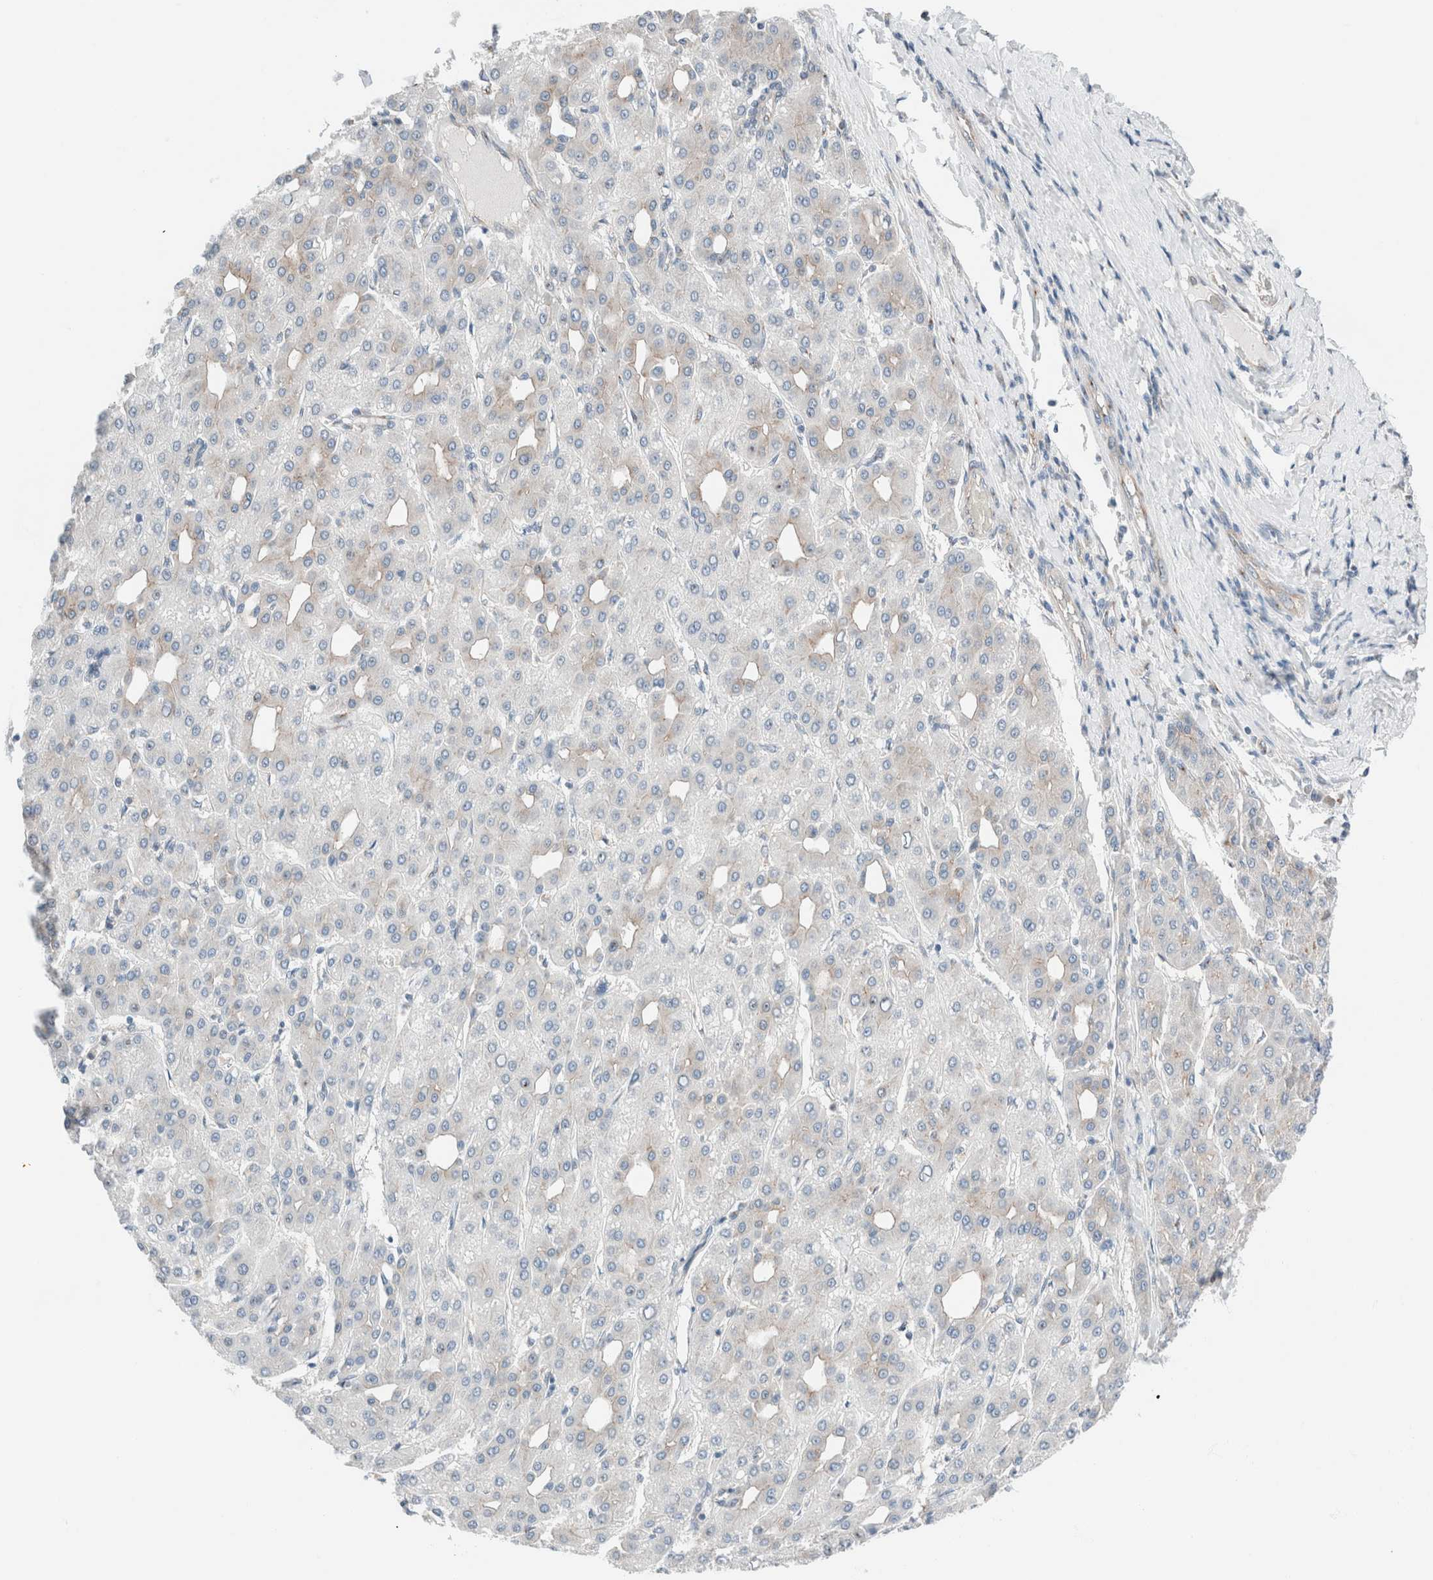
{"staining": {"intensity": "weak", "quantity": "<25%", "location": "cytoplasmic/membranous"}, "tissue": "liver cancer", "cell_type": "Tumor cells", "image_type": "cancer", "snomed": [{"axis": "morphology", "description": "Carcinoma, Hepatocellular, NOS"}, {"axis": "topography", "description": "Liver"}], "caption": "DAB (3,3'-diaminobenzidine) immunohistochemical staining of human liver cancer (hepatocellular carcinoma) demonstrates no significant staining in tumor cells. (Brightfield microscopy of DAB IHC at high magnification).", "gene": "CASC3", "patient": {"sex": "male", "age": 65}}